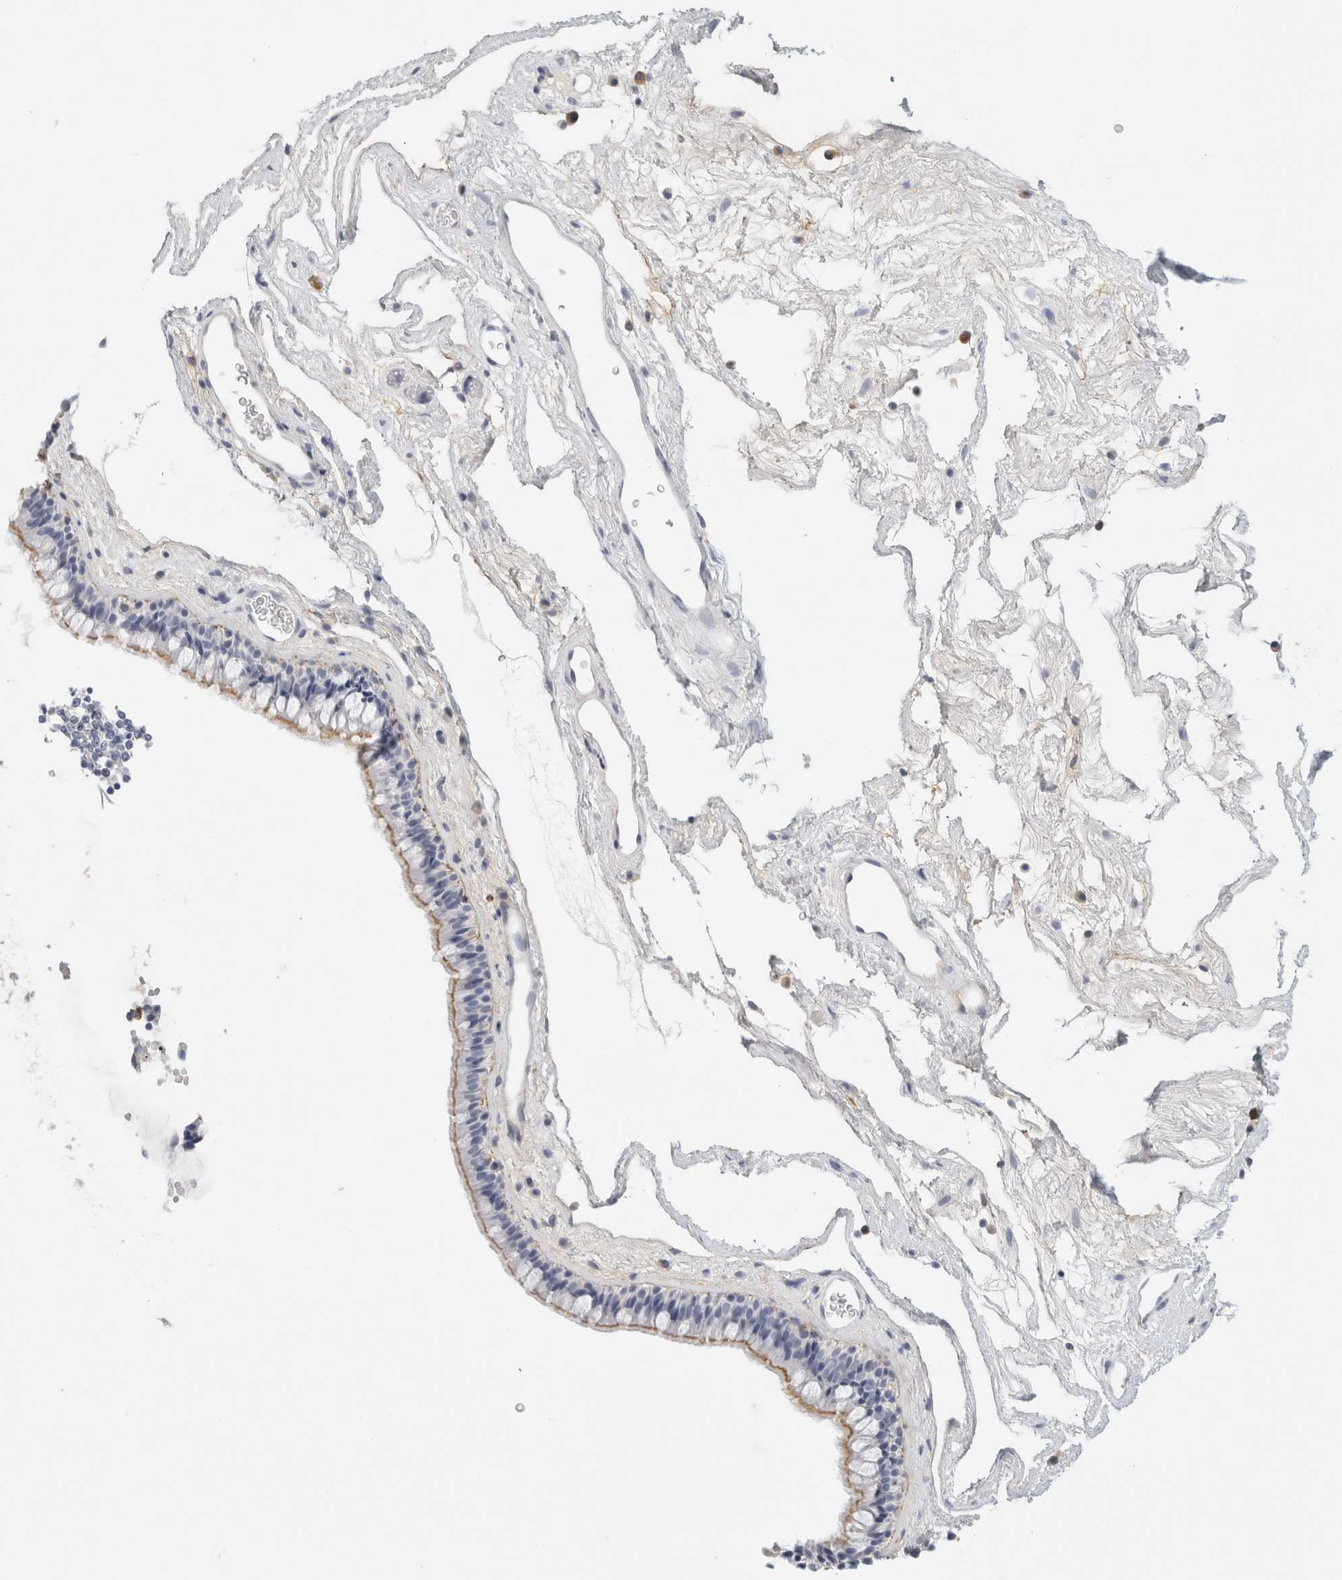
{"staining": {"intensity": "moderate", "quantity": "25%-75%", "location": "cytoplasmic/membranous"}, "tissue": "nasopharynx", "cell_type": "Respiratory epithelial cells", "image_type": "normal", "snomed": [{"axis": "morphology", "description": "Normal tissue, NOS"}, {"axis": "morphology", "description": "Inflammation, NOS"}, {"axis": "topography", "description": "Nasopharynx"}], "caption": "Human nasopharynx stained for a protein (brown) displays moderate cytoplasmic/membranous positive expression in about 25%-75% of respiratory epithelial cells.", "gene": "FGL2", "patient": {"sex": "male", "age": 48}}